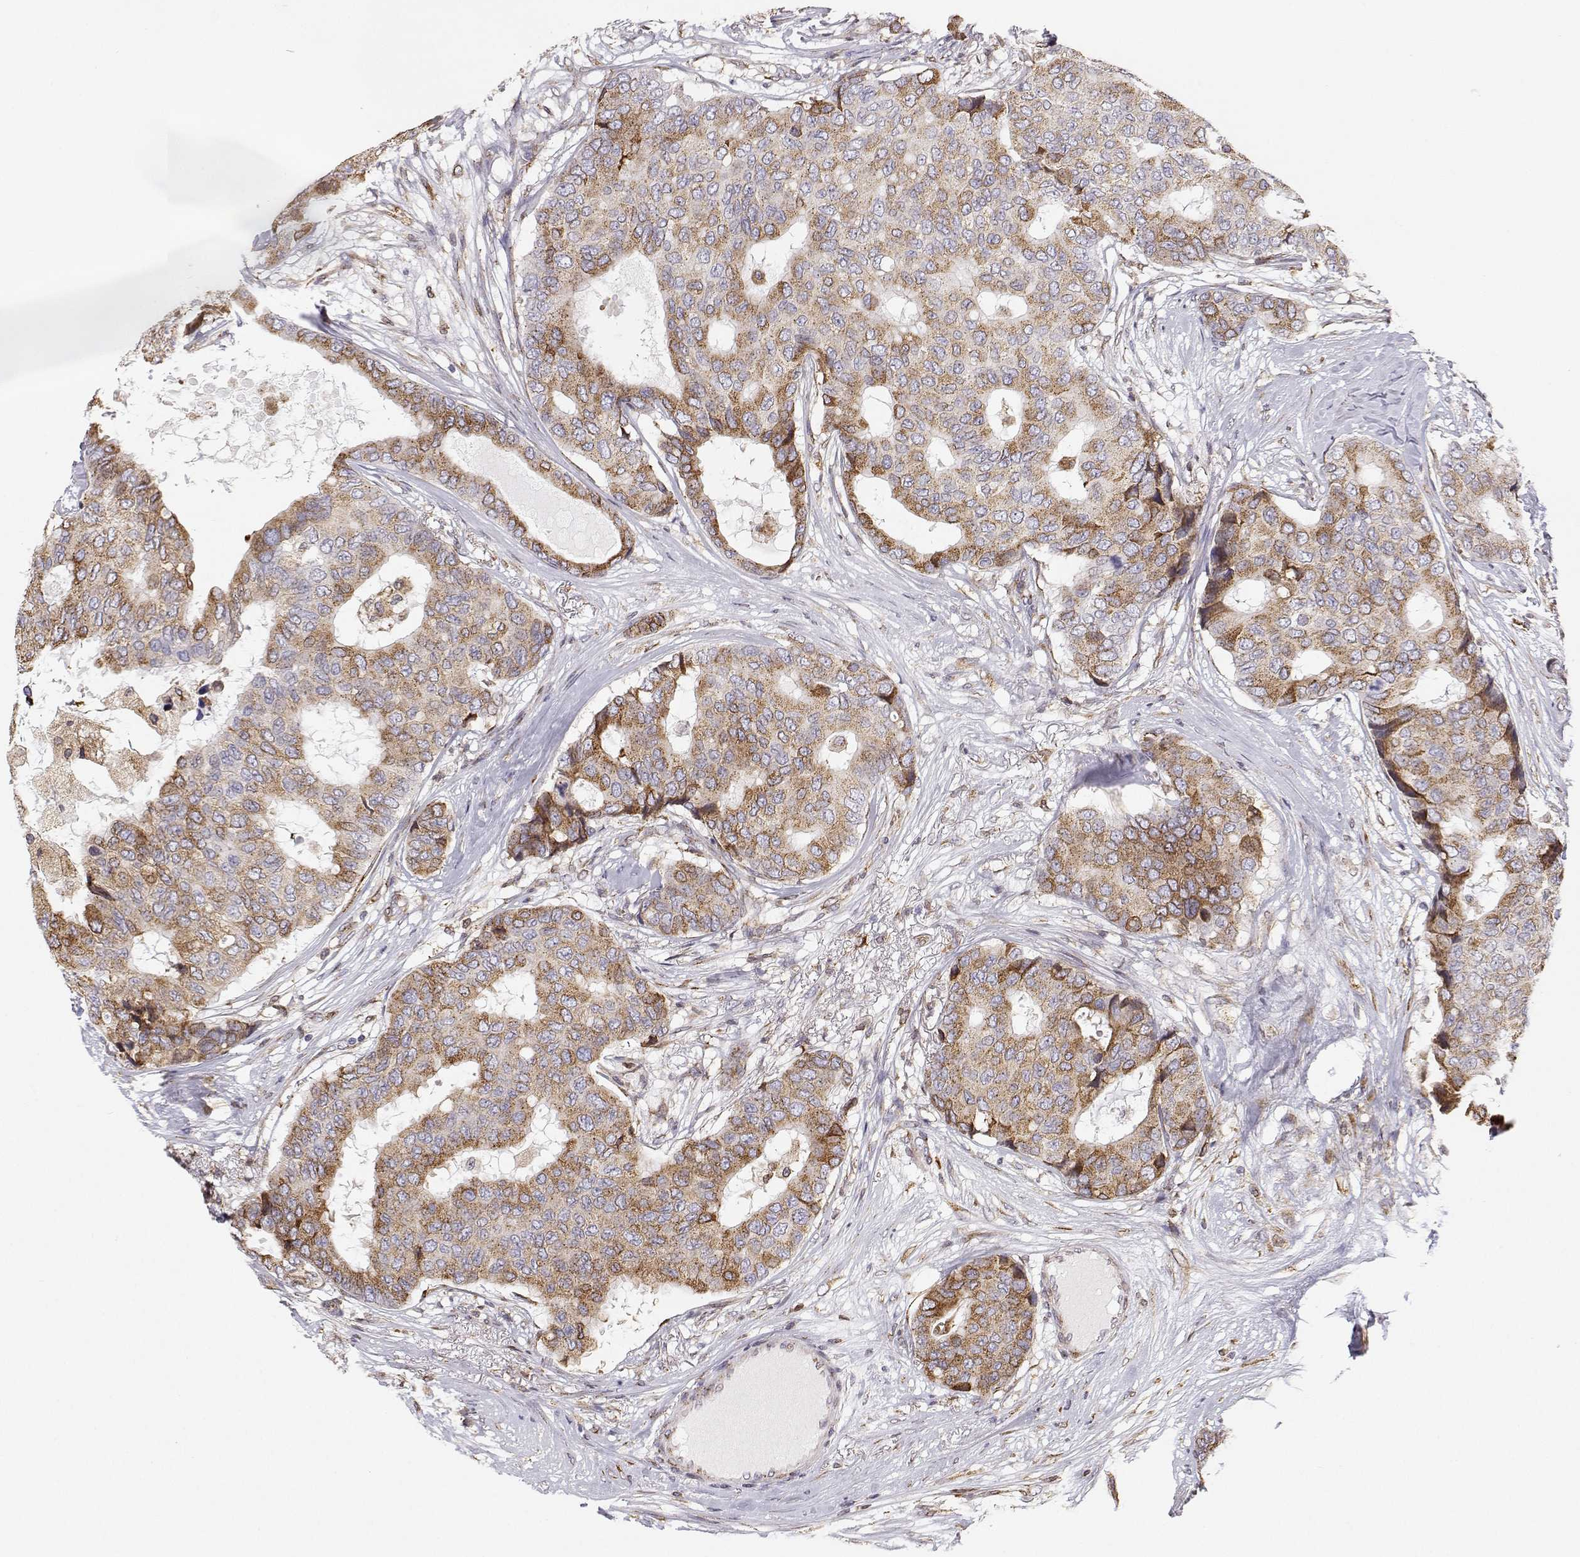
{"staining": {"intensity": "moderate", "quantity": ">75%", "location": "cytoplasmic/membranous"}, "tissue": "breast cancer", "cell_type": "Tumor cells", "image_type": "cancer", "snomed": [{"axis": "morphology", "description": "Duct carcinoma"}, {"axis": "topography", "description": "Breast"}], "caption": "The micrograph shows immunohistochemical staining of breast cancer. There is moderate cytoplasmic/membranous expression is seen in about >75% of tumor cells. (Brightfield microscopy of DAB IHC at high magnification).", "gene": "STARD13", "patient": {"sex": "female", "age": 75}}